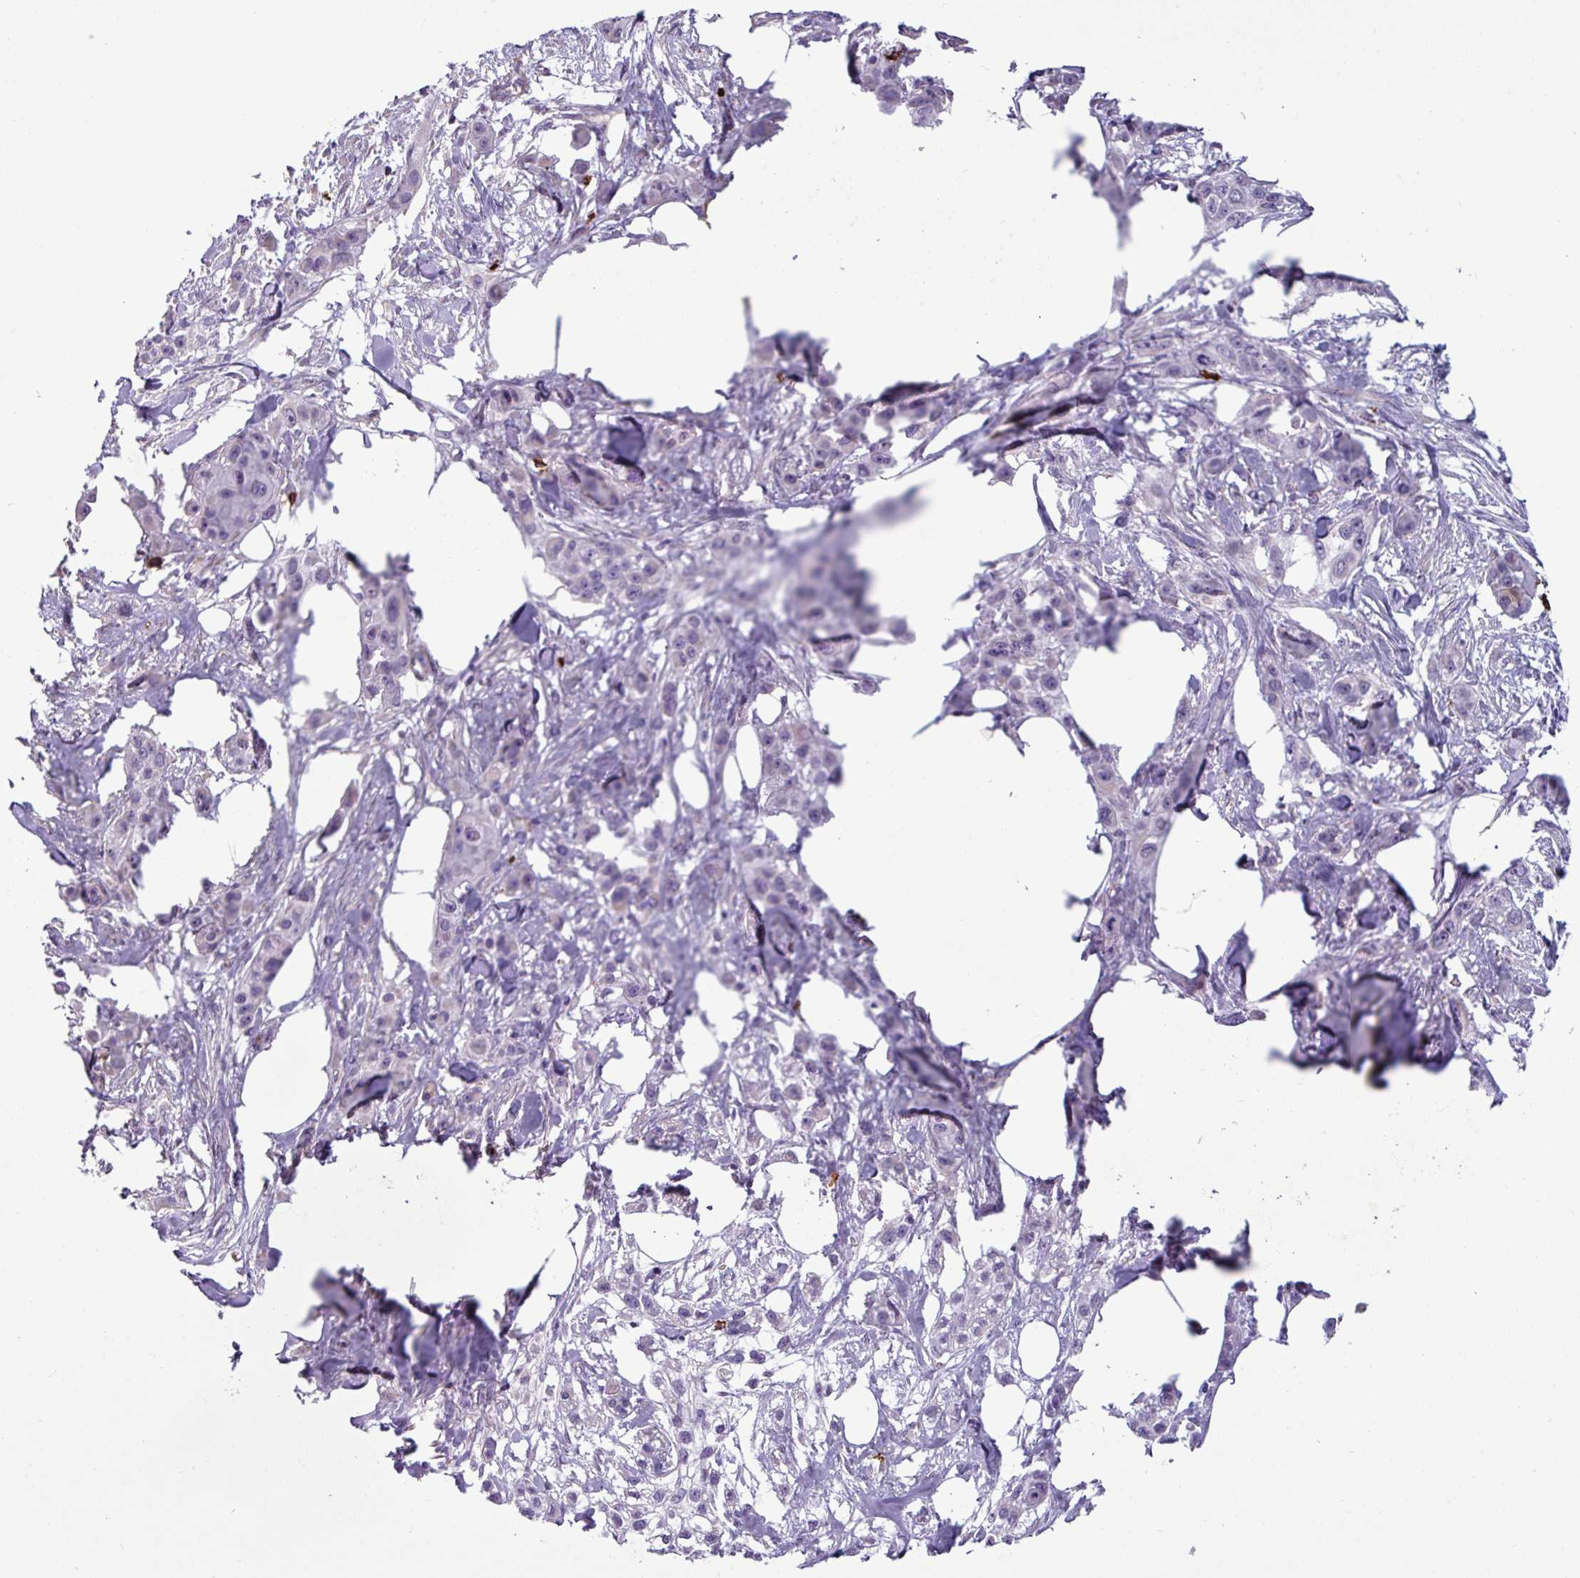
{"staining": {"intensity": "negative", "quantity": "none", "location": "none"}, "tissue": "skin cancer", "cell_type": "Tumor cells", "image_type": "cancer", "snomed": [{"axis": "morphology", "description": "Squamous cell carcinoma, NOS"}, {"axis": "topography", "description": "Skin"}], "caption": "Tumor cells show no significant protein staining in skin squamous cell carcinoma.", "gene": "CD8A", "patient": {"sex": "male", "age": 63}}